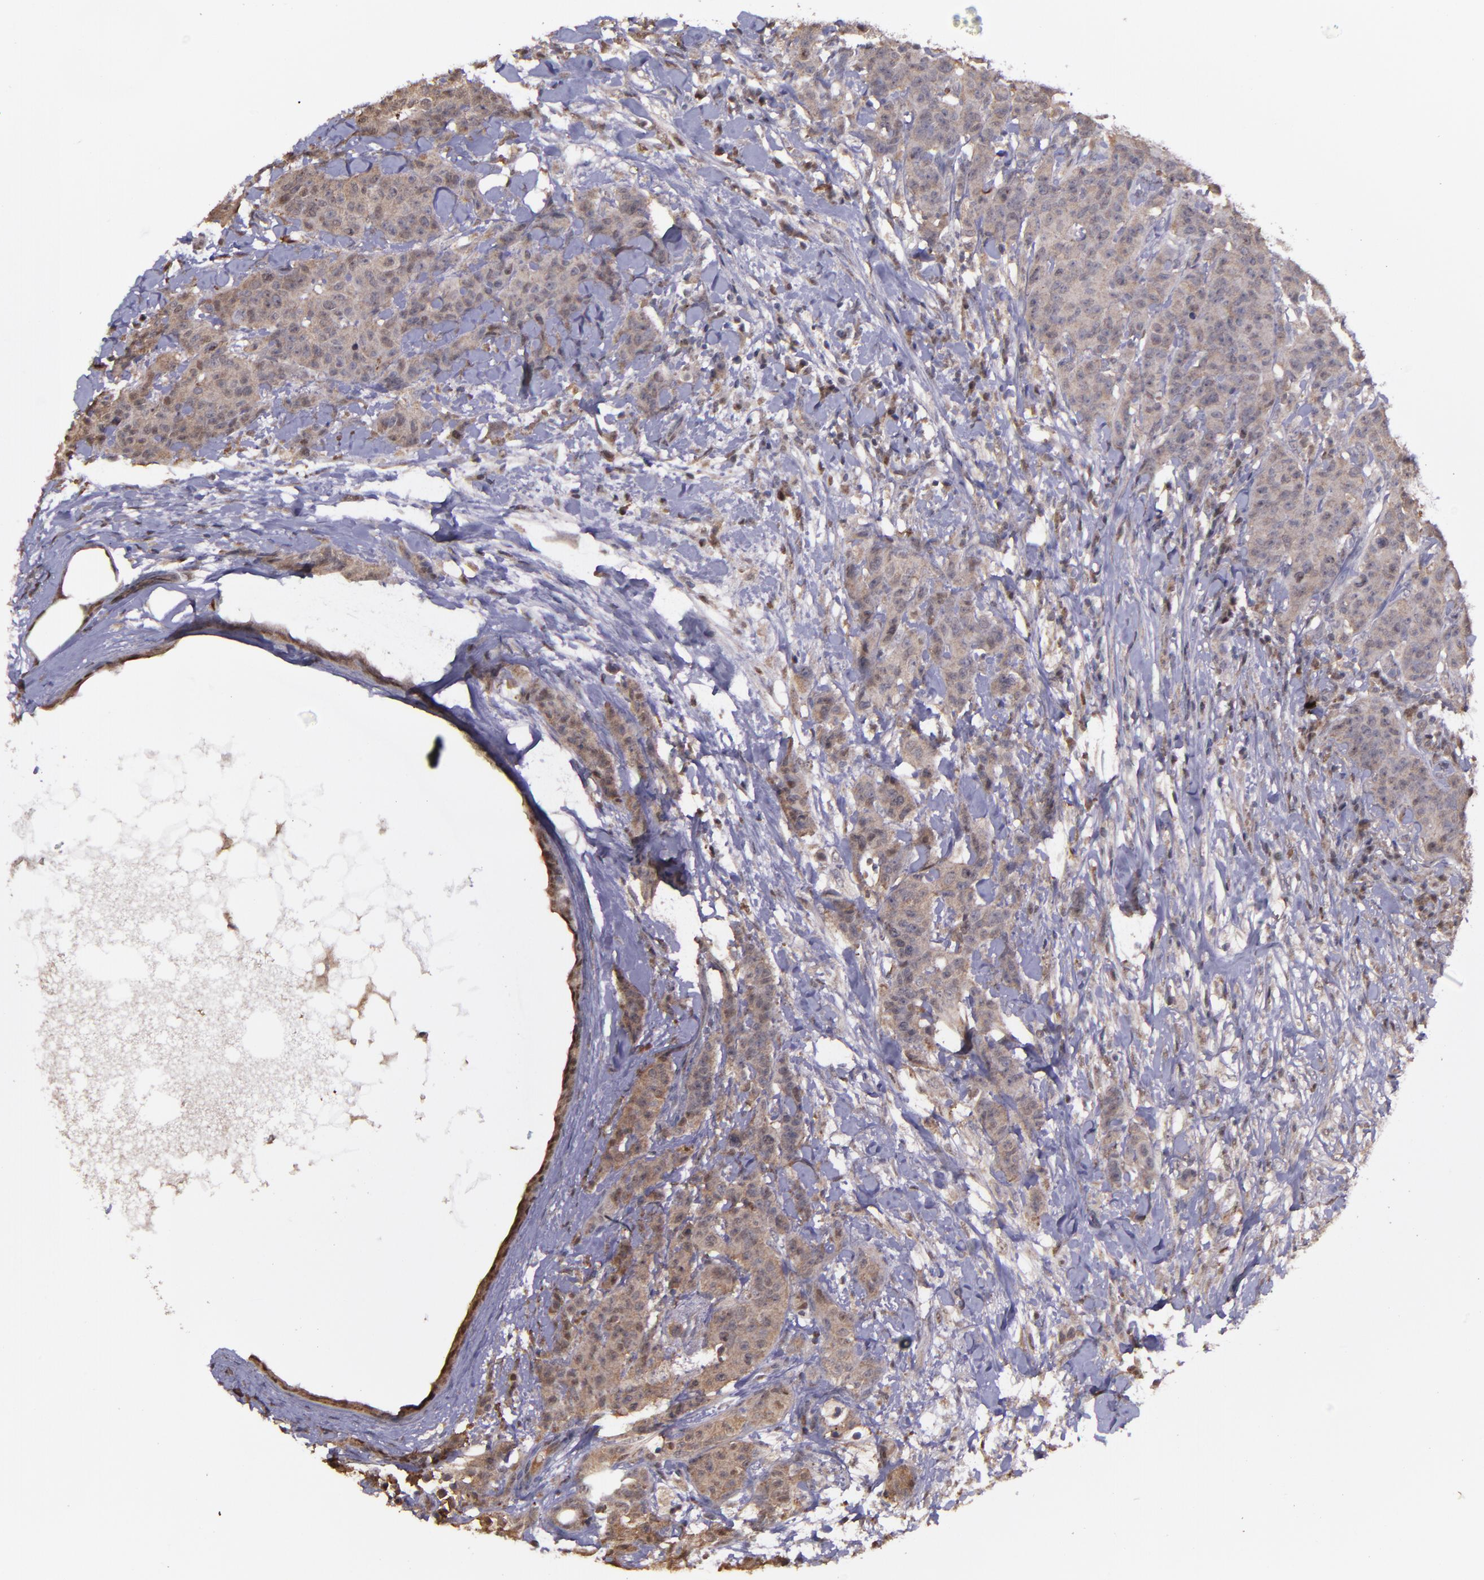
{"staining": {"intensity": "moderate", "quantity": ">75%", "location": "cytoplasmic/membranous"}, "tissue": "breast cancer", "cell_type": "Tumor cells", "image_type": "cancer", "snomed": [{"axis": "morphology", "description": "Duct carcinoma"}, {"axis": "topography", "description": "Breast"}], "caption": "Breast cancer stained with DAB immunohistochemistry demonstrates medium levels of moderate cytoplasmic/membranous staining in approximately >75% of tumor cells.", "gene": "SERPINF2", "patient": {"sex": "female", "age": 40}}